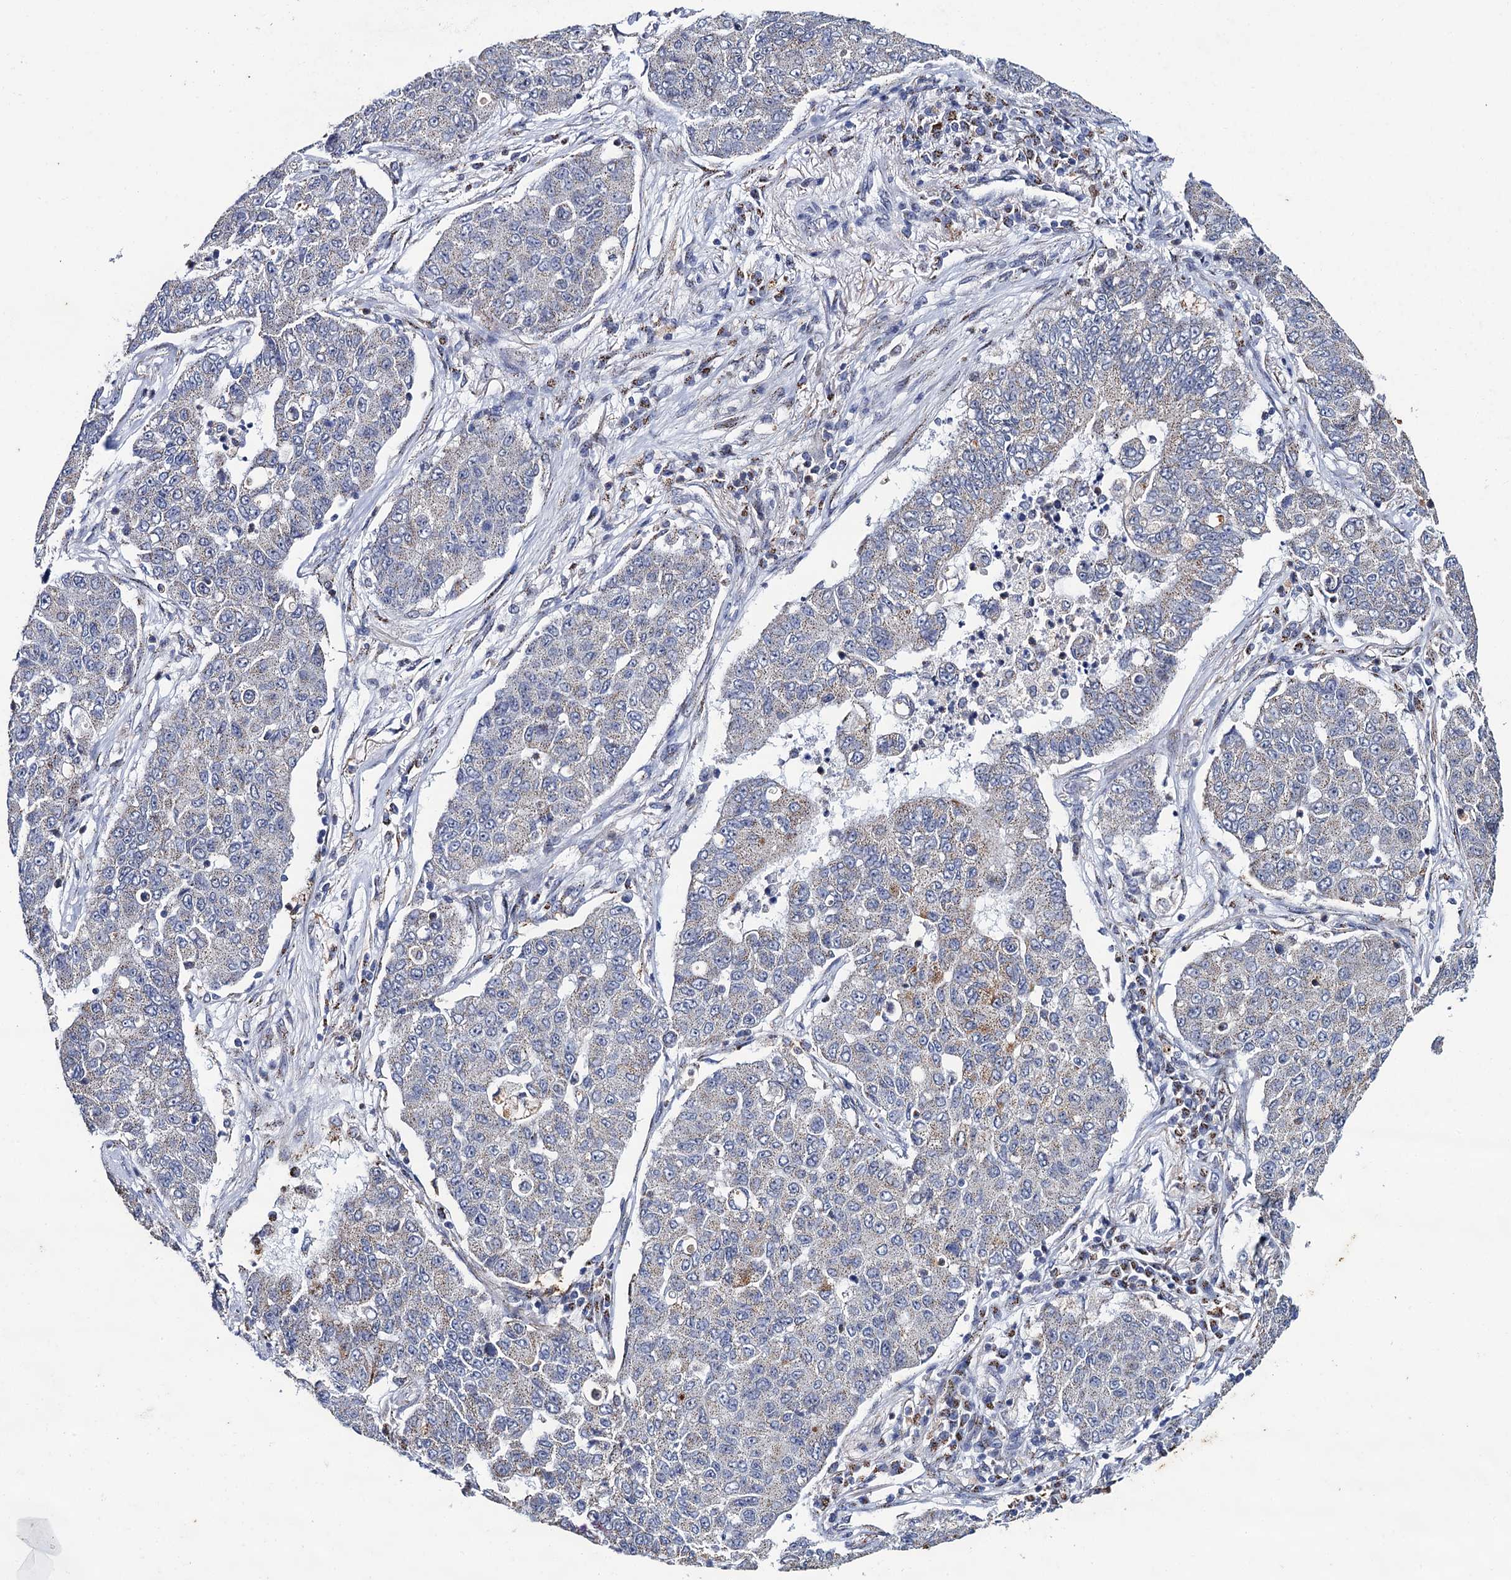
{"staining": {"intensity": "weak", "quantity": "<25%", "location": "cytoplasmic/membranous"}, "tissue": "lung cancer", "cell_type": "Tumor cells", "image_type": "cancer", "snomed": [{"axis": "morphology", "description": "Squamous cell carcinoma, NOS"}, {"axis": "topography", "description": "Lung"}], "caption": "Immunohistochemistry of human lung cancer (squamous cell carcinoma) displays no expression in tumor cells. The staining is performed using DAB (3,3'-diaminobenzidine) brown chromogen with nuclei counter-stained in using hematoxylin.", "gene": "THAP2", "patient": {"sex": "male", "age": 74}}